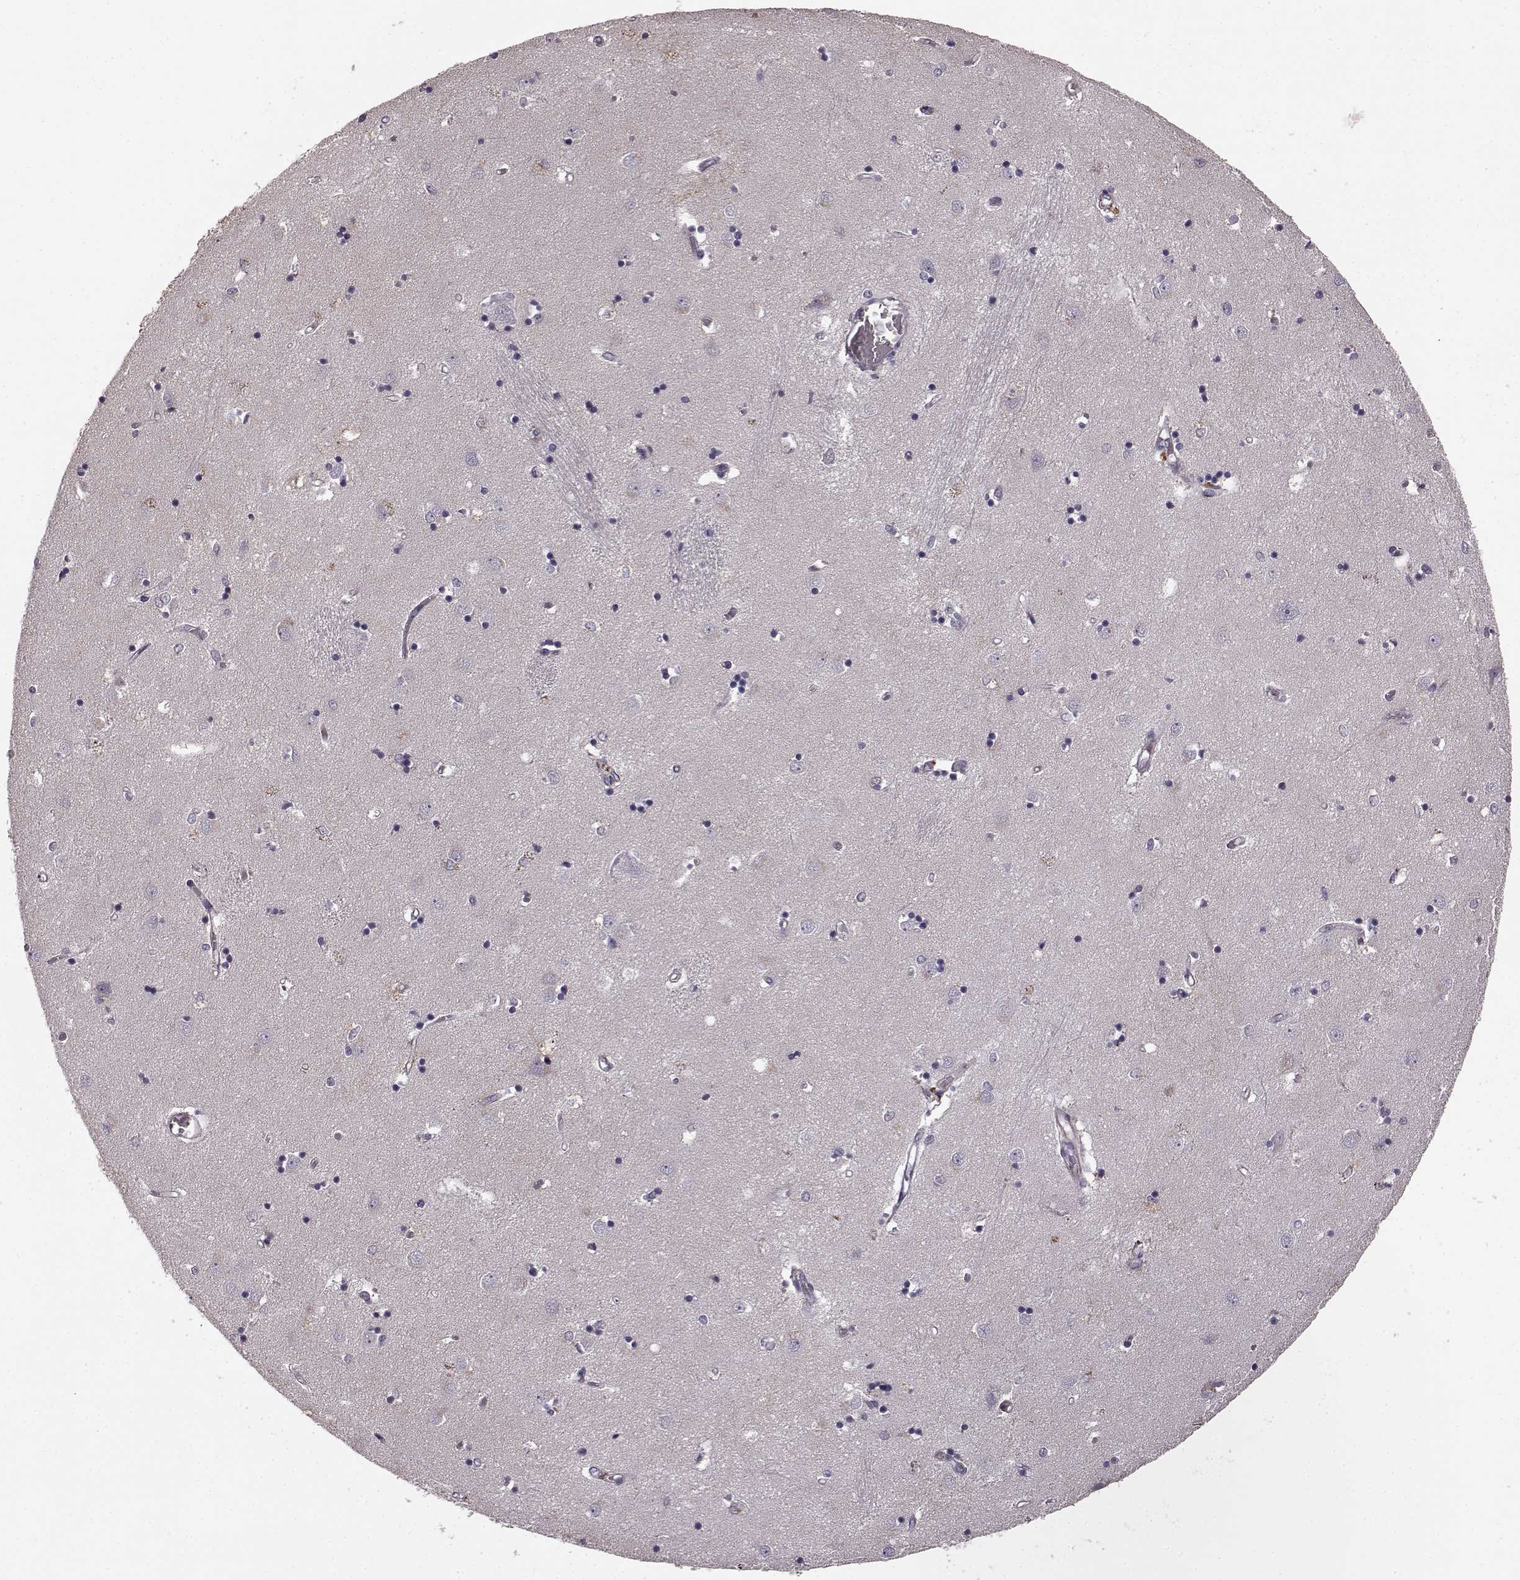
{"staining": {"intensity": "negative", "quantity": "none", "location": "none"}, "tissue": "caudate", "cell_type": "Glial cells", "image_type": "normal", "snomed": [{"axis": "morphology", "description": "Normal tissue, NOS"}, {"axis": "topography", "description": "Lateral ventricle wall"}], "caption": "High magnification brightfield microscopy of normal caudate stained with DAB (brown) and counterstained with hematoxylin (blue): glial cells show no significant expression. (Stains: DAB (3,3'-diaminobenzidine) IHC with hematoxylin counter stain, Microscopy: brightfield microscopy at high magnification).", "gene": "SLCO3A1", "patient": {"sex": "male", "age": 54}}